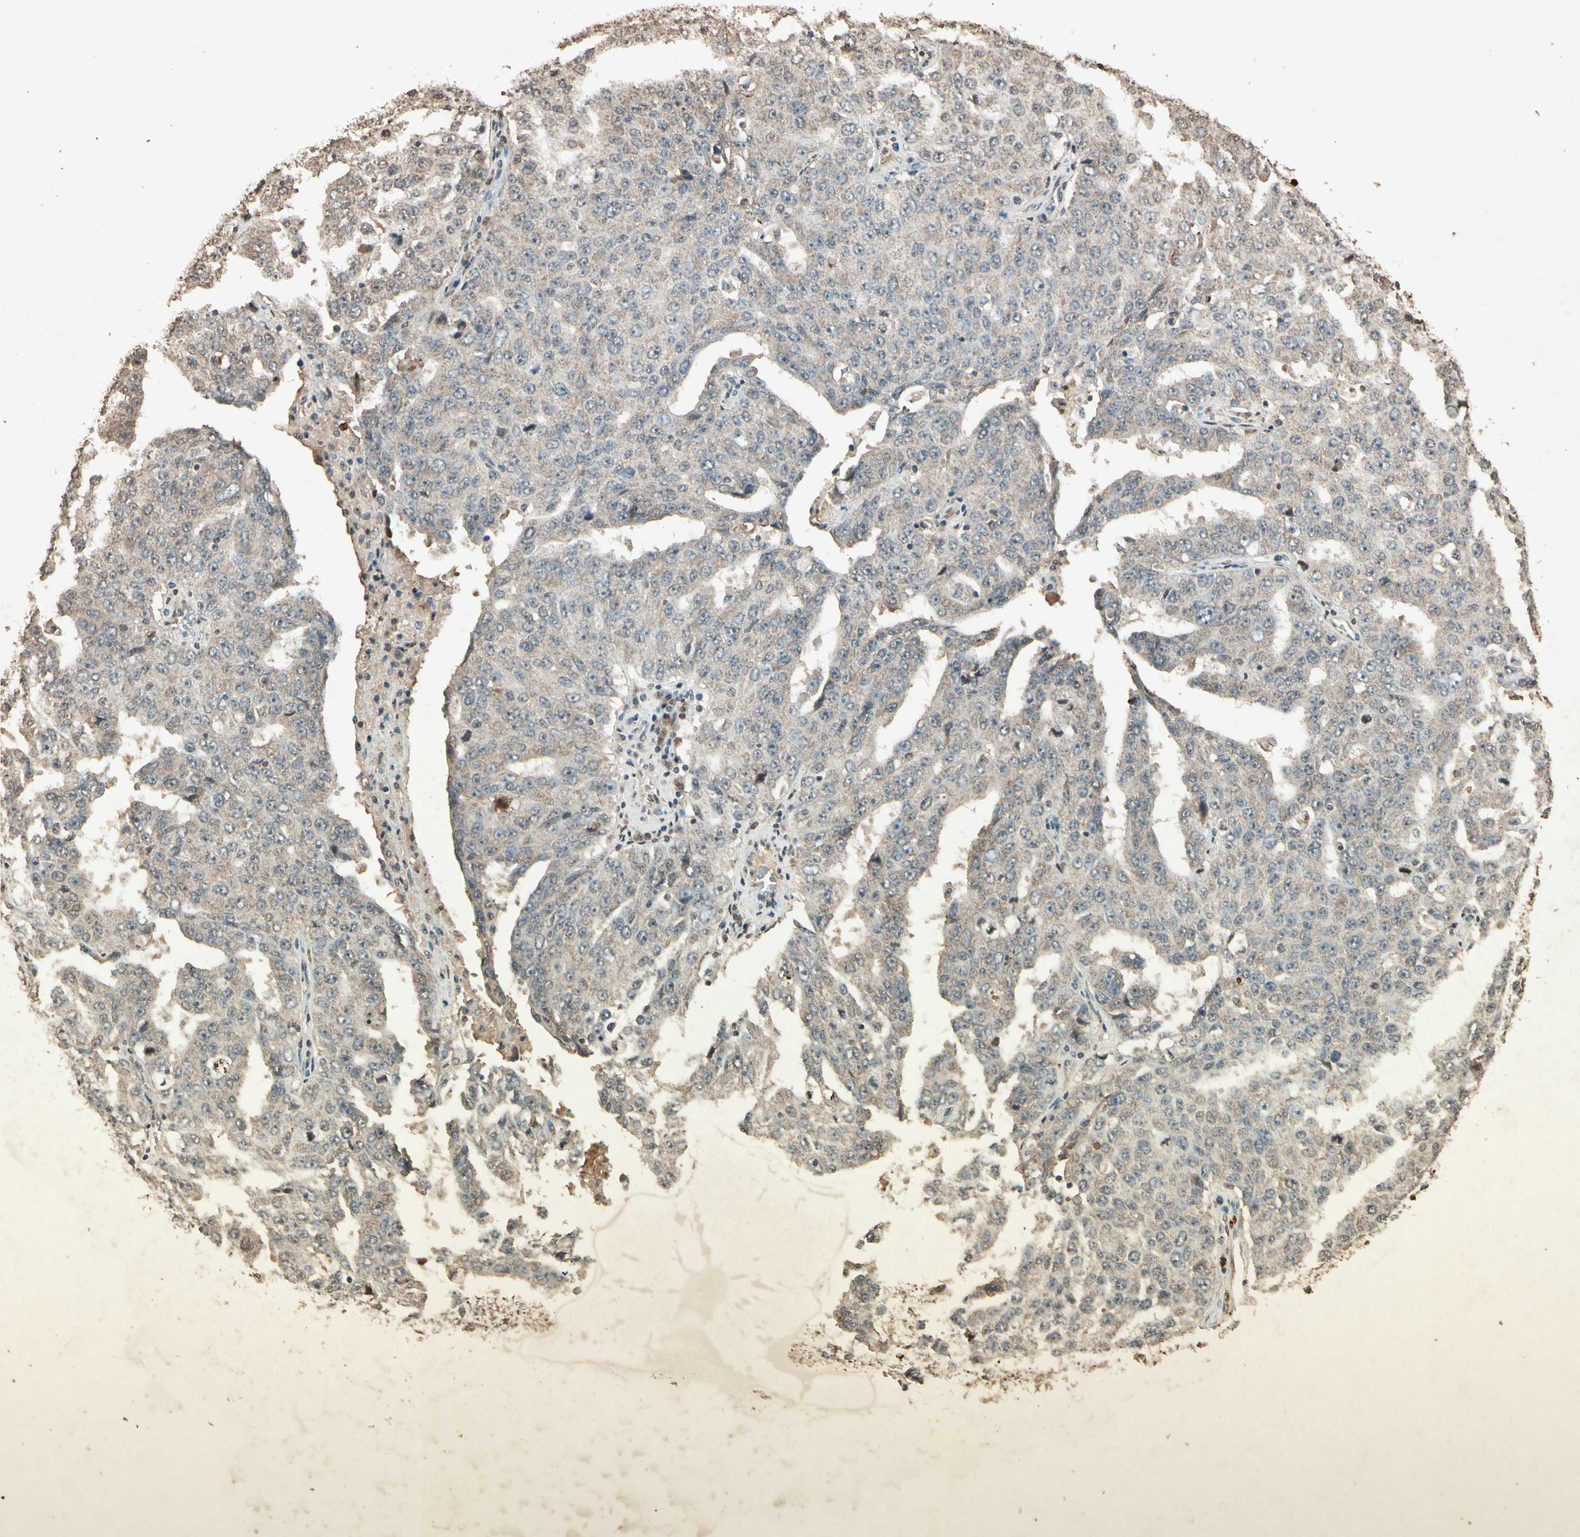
{"staining": {"intensity": "negative", "quantity": "none", "location": "none"}, "tissue": "ovarian cancer", "cell_type": "Tumor cells", "image_type": "cancer", "snomed": [{"axis": "morphology", "description": "Carcinoma, endometroid"}, {"axis": "topography", "description": "Ovary"}], "caption": "An immunohistochemistry micrograph of ovarian endometroid carcinoma is shown. There is no staining in tumor cells of ovarian endometroid carcinoma.", "gene": "GC", "patient": {"sex": "female", "age": 62}}